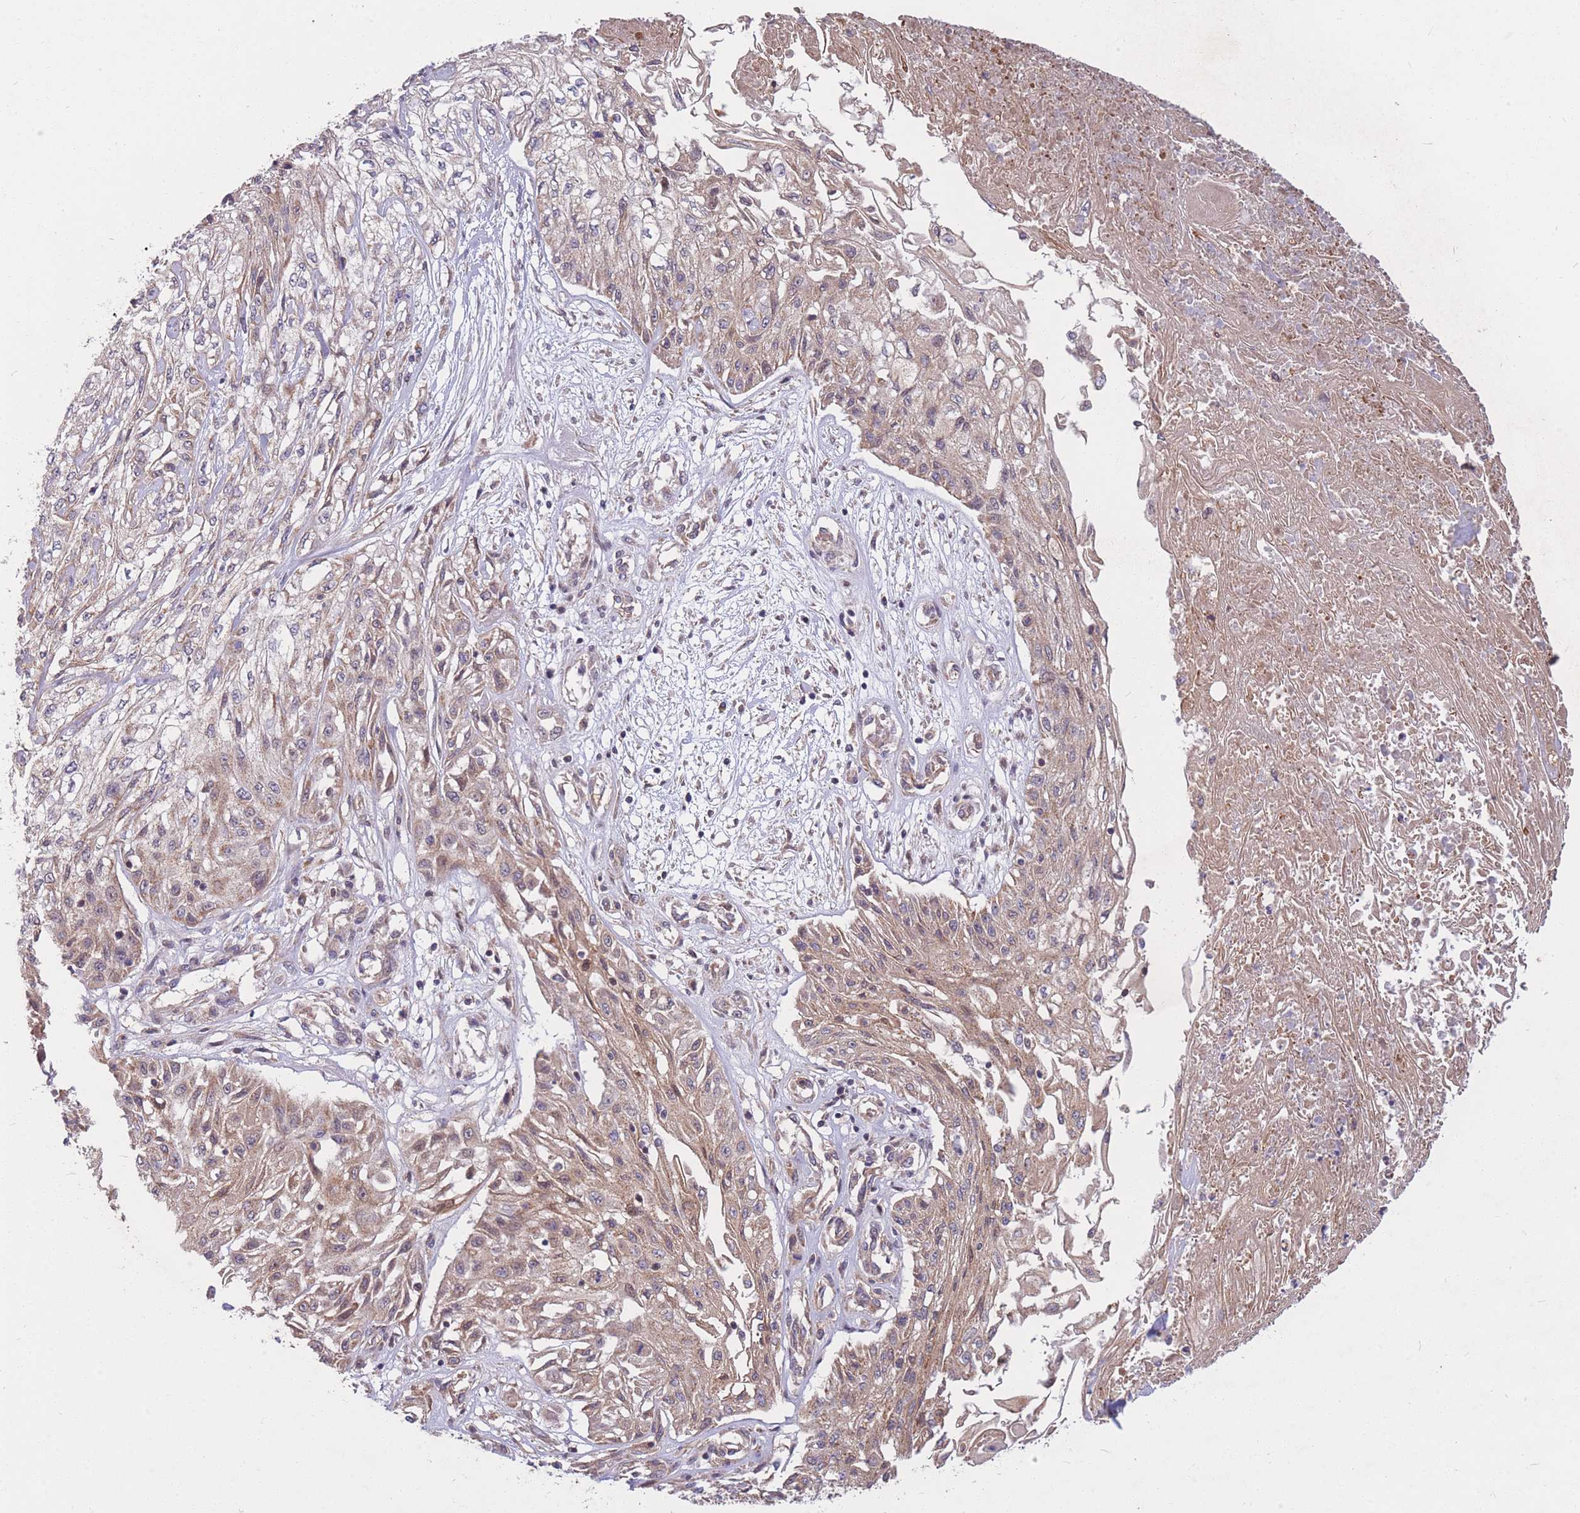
{"staining": {"intensity": "weak", "quantity": "25%-75%", "location": "cytoplasmic/membranous"}, "tissue": "skin cancer", "cell_type": "Tumor cells", "image_type": "cancer", "snomed": [{"axis": "morphology", "description": "Squamous cell carcinoma, NOS"}, {"axis": "morphology", "description": "Squamous cell carcinoma, metastatic, NOS"}, {"axis": "topography", "description": "Skin"}, {"axis": "topography", "description": "Lymph node"}], "caption": "The histopathology image shows a brown stain indicating the presence of a protein in the cytoplasmic/membranous of tumor cells in skin cancer (metastatic squamous cell carcinoma). (DAB IHC with brightfield microscopy, high magnification).", "gene": "PTPMT1", "patient": {"sex": "male", "age": 75}}